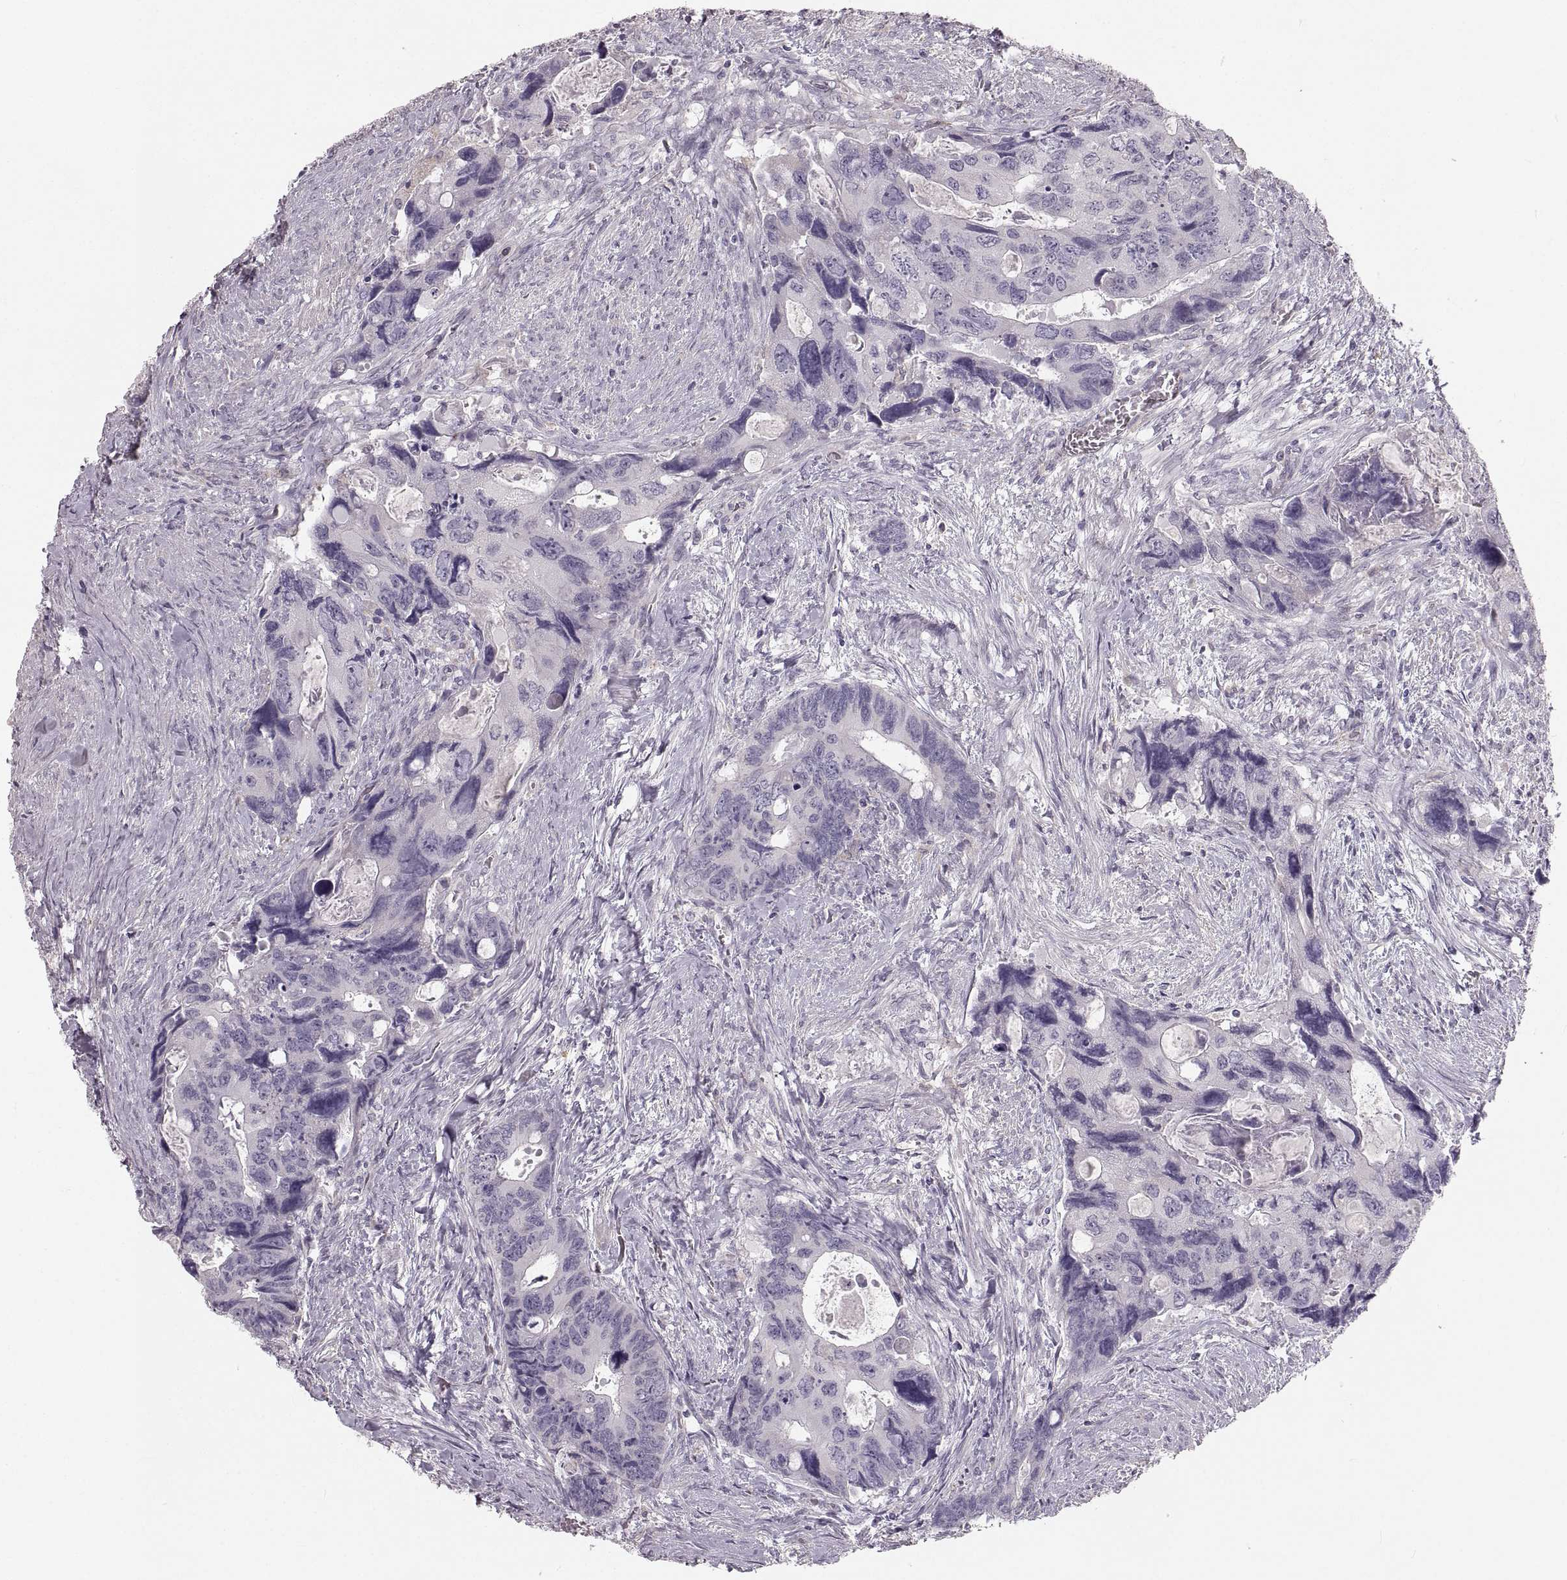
{"staining": {"intensity": "negative", "quantity": "none", "location": "none"}, "tissue": "colorectal cancer", "cell_type": "Tumor cells", "image_type": "cancer", "snomed": [{"axis": "morphology", "description": "Adenocarcinoma, NOS"}, {"axis": "topography", "description": "Rectum"}], "caption": "Immunohistochemical staining of colorectal cancer demonstrates no significant positivity in tumor cells.", "gene": "RUNDC3A", "patient": {"sex": "male", "age": 62}}